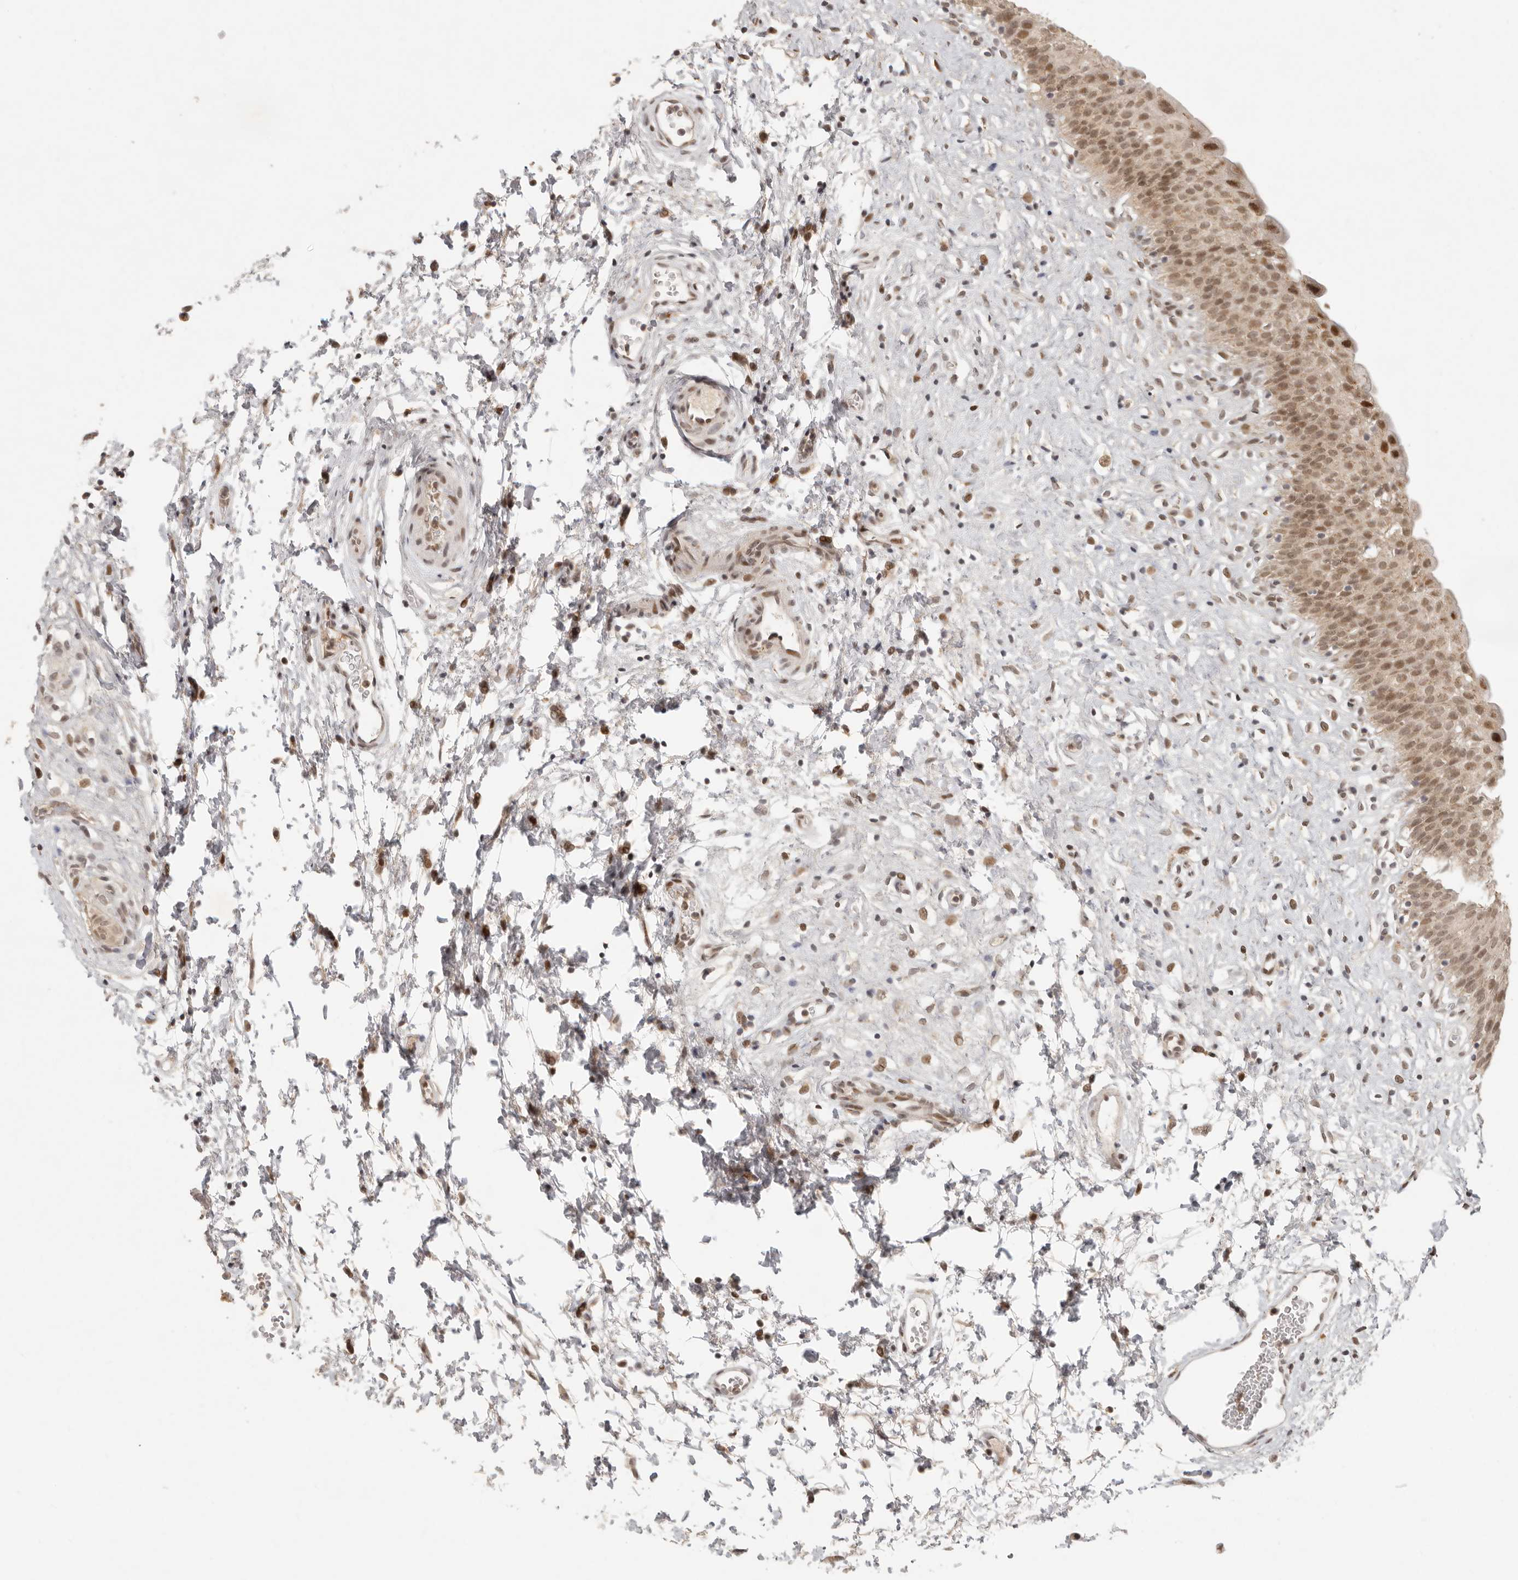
{"staining": {"intensity": "moderate", "quantity": ">75%", "location": "cytoplasmic/membranous,nuclear"}, "tissue": "urinary bladder", "cell_type": "Urothelial cells", "image_type": "normal", "snomed": [{"axis": "morphology", "description": "Normal tissue, NOS"}, {"axis": "topography", "description": "Urinary bladder"}], "caption": "Urothelial cells demonstrate medium levels of moderate cytoplasmic/membranous,nuclear staining in approximately >75% of cells in normal human urinary bladder. The staining was performed using DAB to visualize the protein expression in brown, while the nuclei were stained in blue with hematoxylin (Magnification: 20x).", "gene": "LRRC75A", "patient": {"sex": "male", "age": 51}}